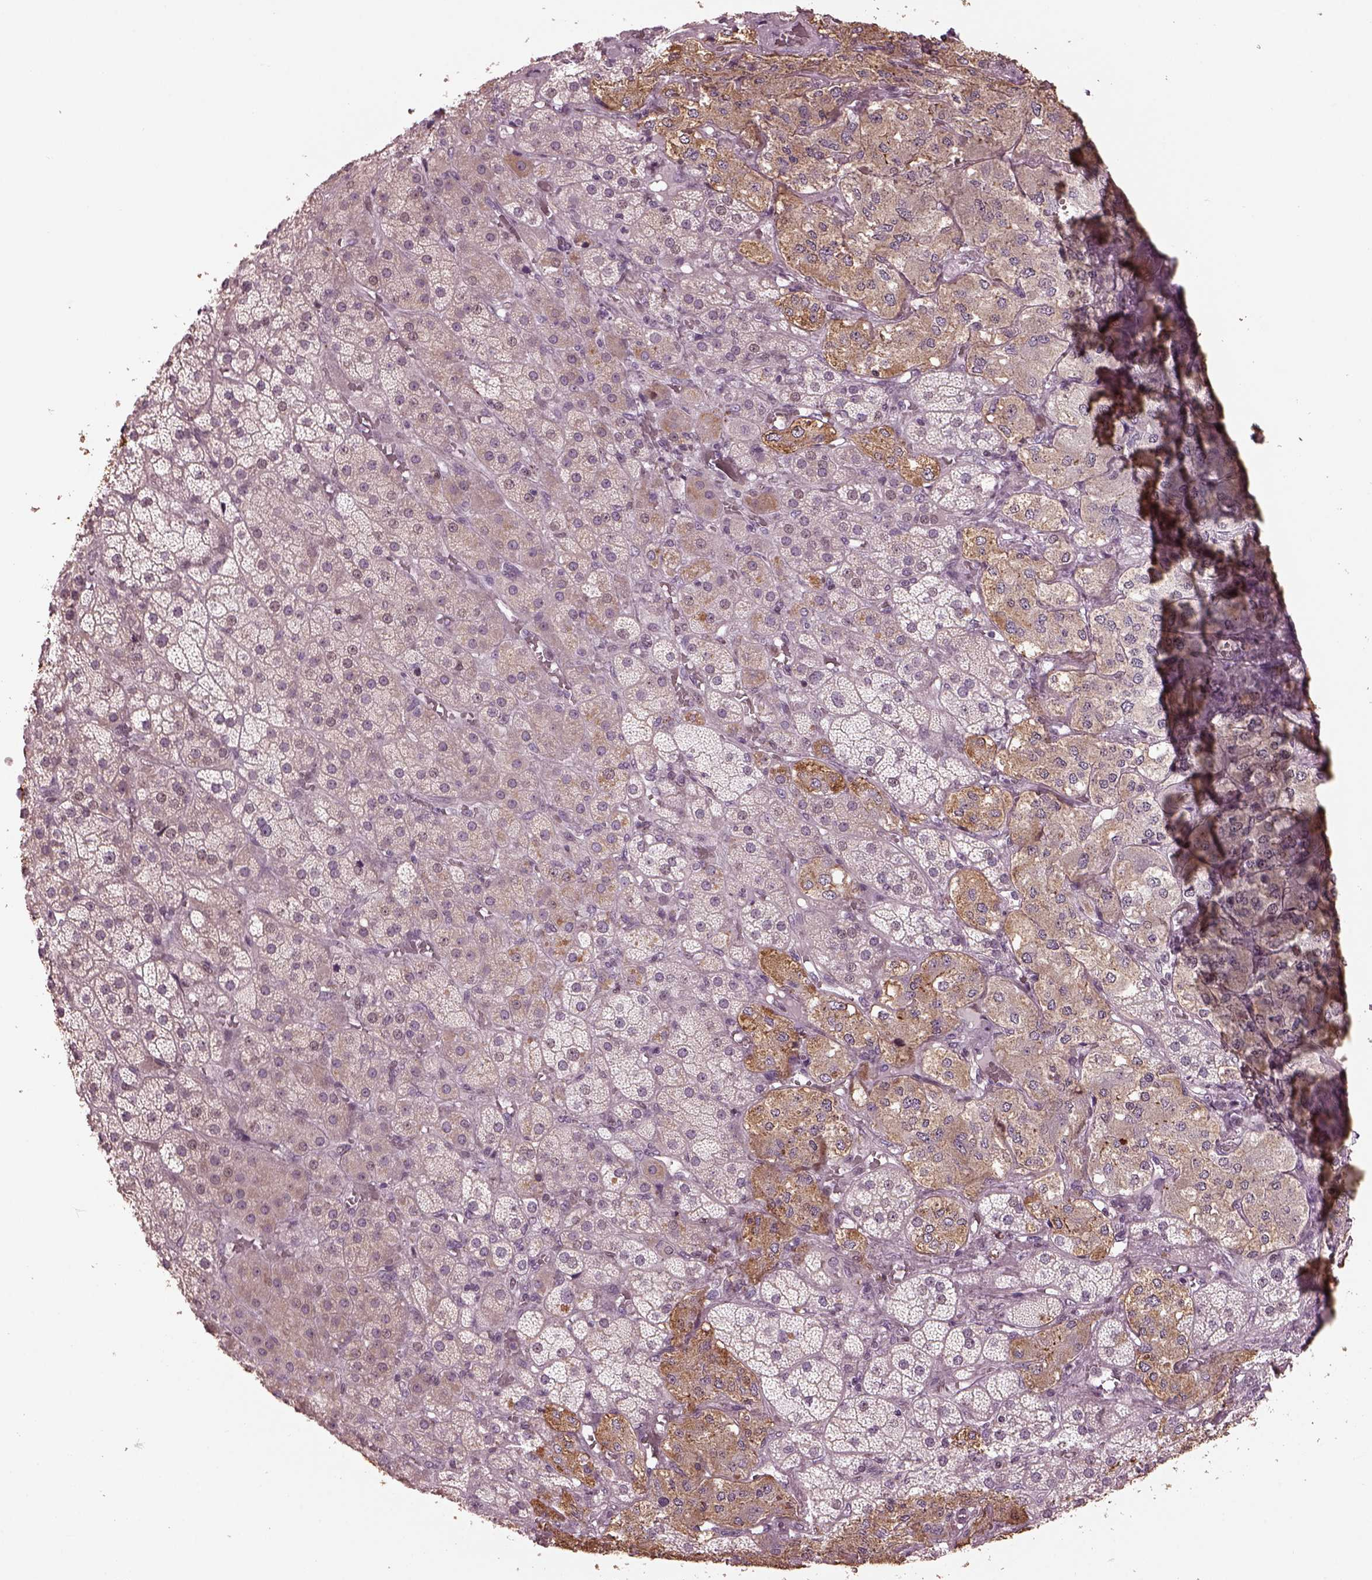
{"staining": {"intensity": "moderate", "quantity": "25%-75%", "location": "cytoplasmic/membranous"}, "tissue": "adrenal gland", "cell_type": "Glandular cells", "image_type": "normal", "snomed": [{"axis": "morphology", "description": "Normal tissue, NOS"}, {"axis": "topography", "description": "Adrenal gland"}], "caption": "Immunohistochemical staining of unremarkable human adrenal gland exhibits moderate cytoplasmic/membranous protein expression in approximately 25%-75% of glandular cells. Nuclei are stained in blue.", "gene": "GAL", "patient": {"sex": "male", "age": 57}}